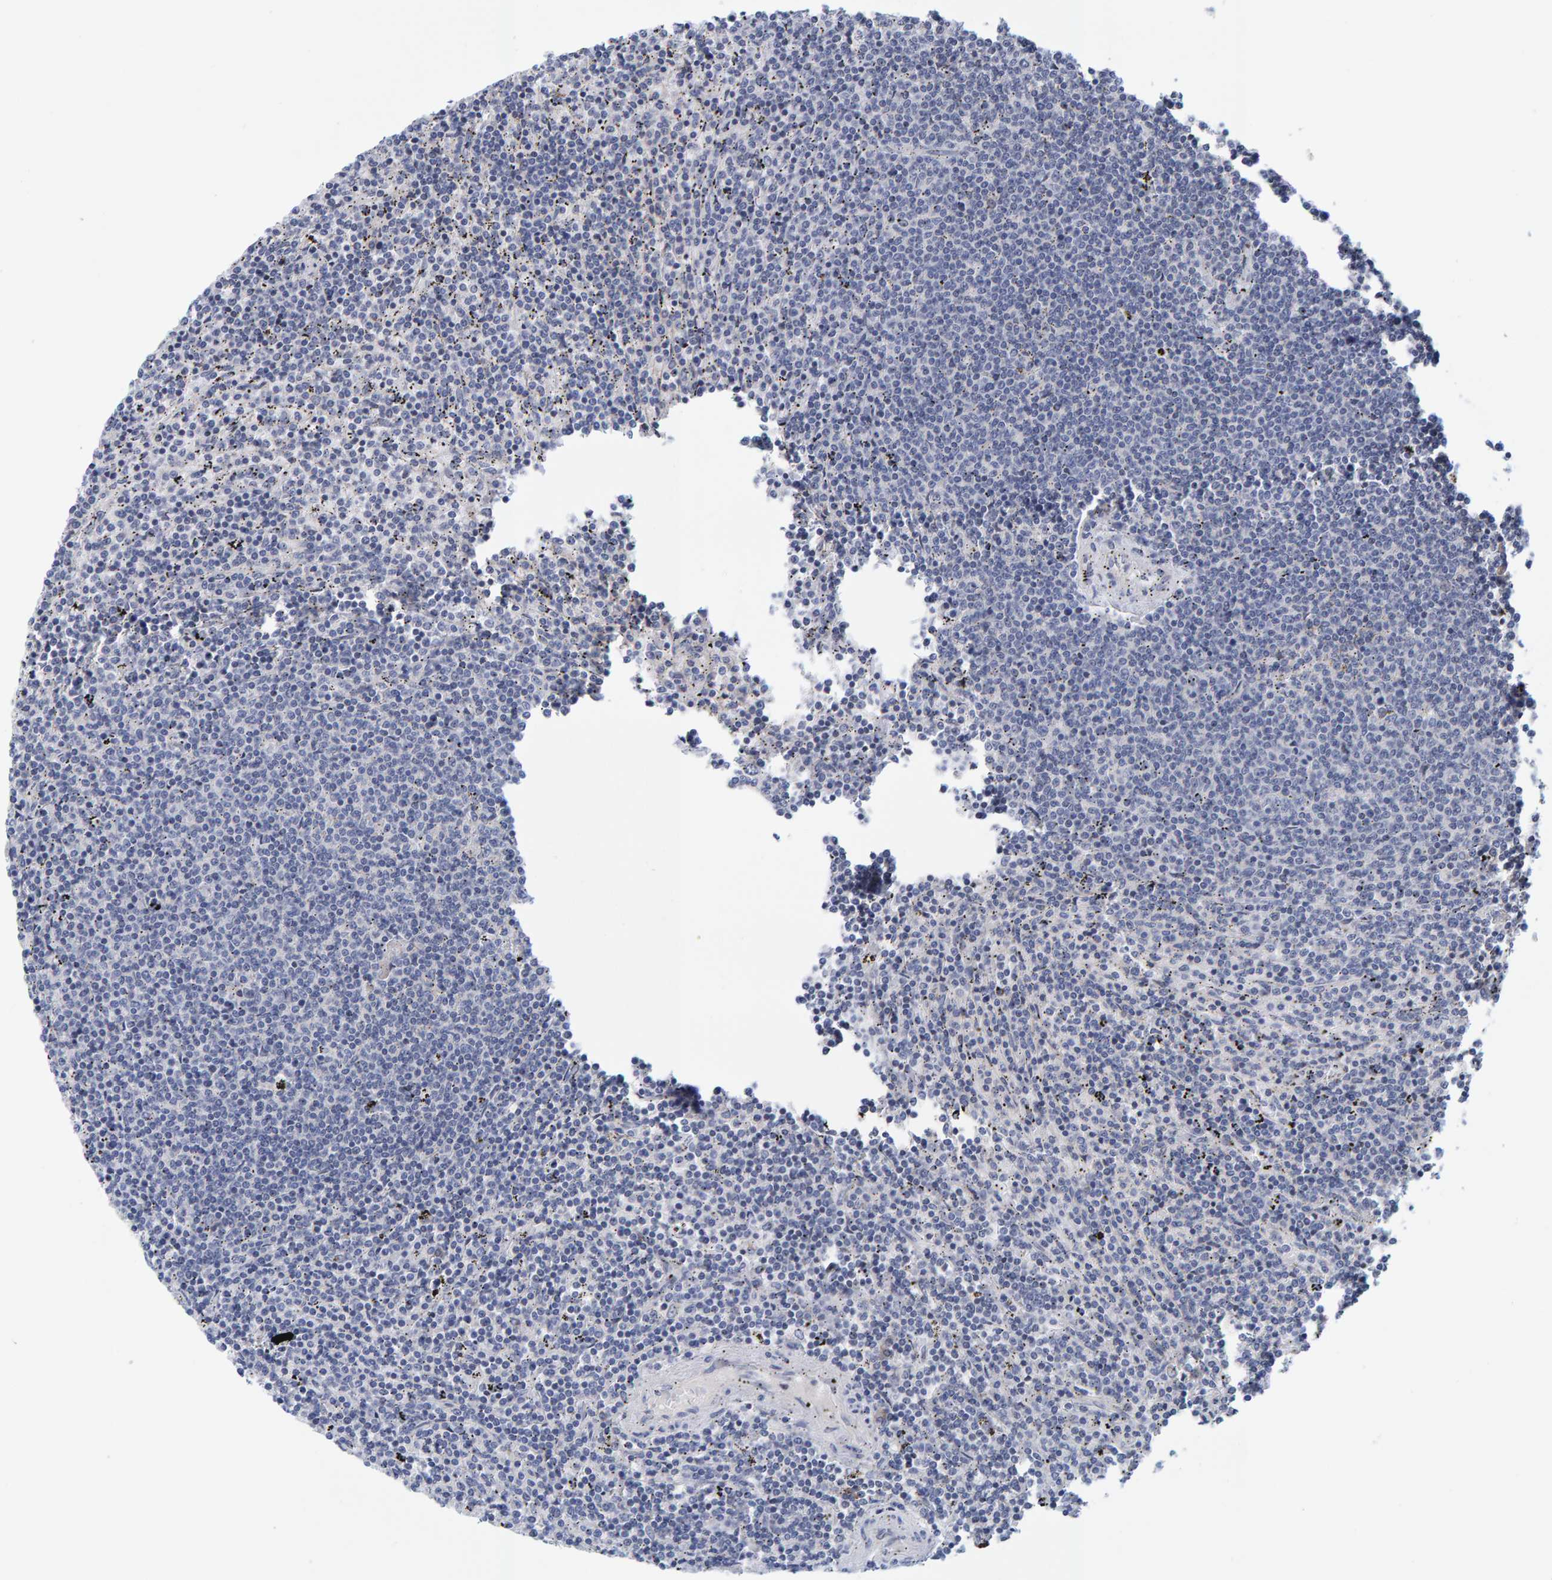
{"staining": {"intensity": "negative", "quantity": "none", "location": "none"}, "tissue": "lymphoma", "cell_type": "Tumor cells", "image_type": "cancer", "snomed": [{"axis": "morphology", "description": "Malignant lymphoma, non-Hodgkin's type, Low grade"}, {"axis": "topography", "description": "Spleen"}], "caption": "This image is of malignant lymphoma, non-Hodgkin's type (low-grade) stained with immunohistochemistry (IHC) to label a protein in brown with the nuclei are counter-stained blue. There is no staining in tumor cells.", "gene": "ZNF77", "patient": {"sex": "female", "age": 50}}